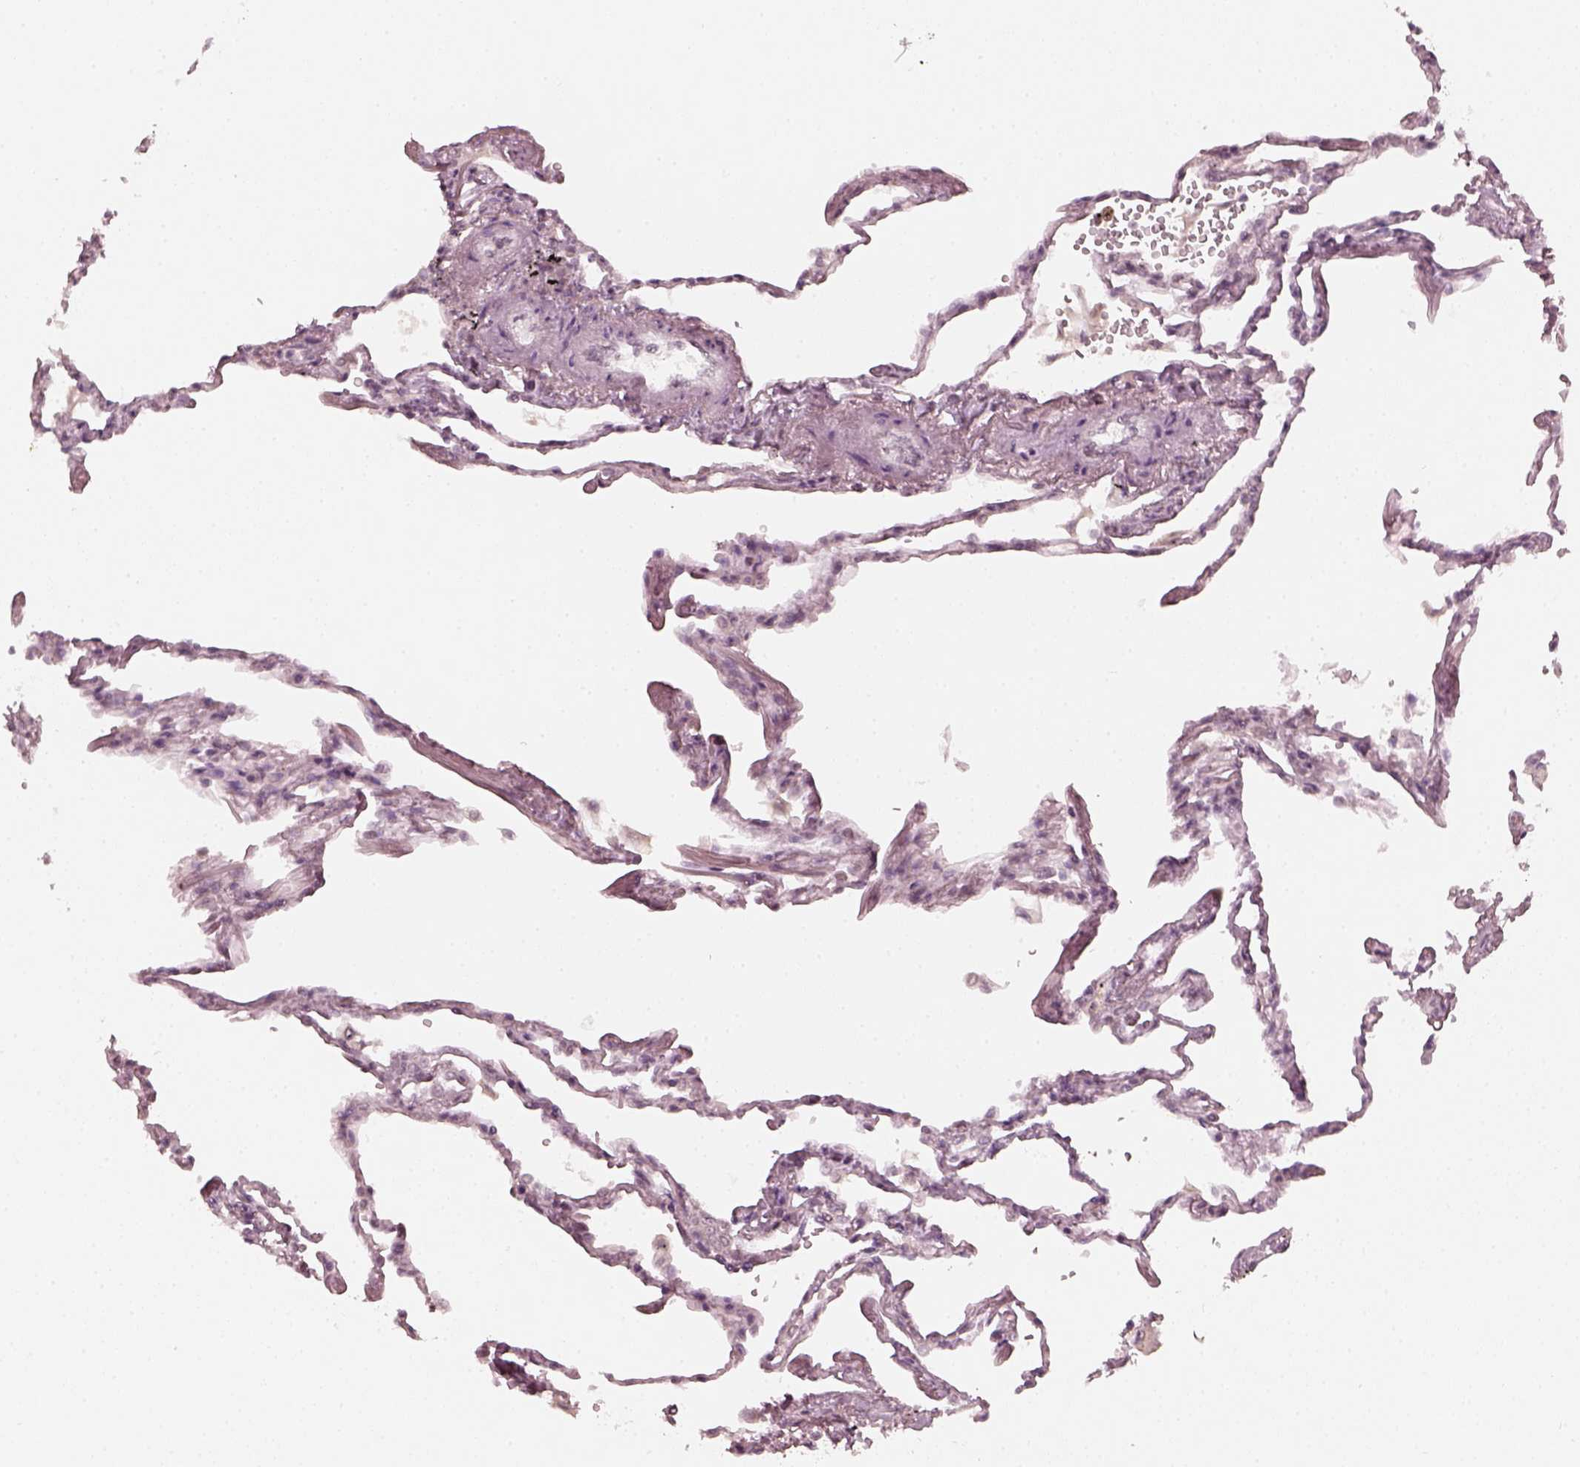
{"staining": {"intensity": "negative", "quantity": "none", "location": "none"}, "tissue": "lung", "cell_type": "Alveolar cells", "image_type": "normal", "snomed": [{"axis": "morphology", "description": "Normal tissue, NOS"}, {"axis": "topography", "description": "Lung"}], "caption": "Unremarkable lung was stained to show a protein in brown. There is no significant staining in alveolar cells.", "gene": "DCAF12", "patient": {"sex": "male", "age": 78}}